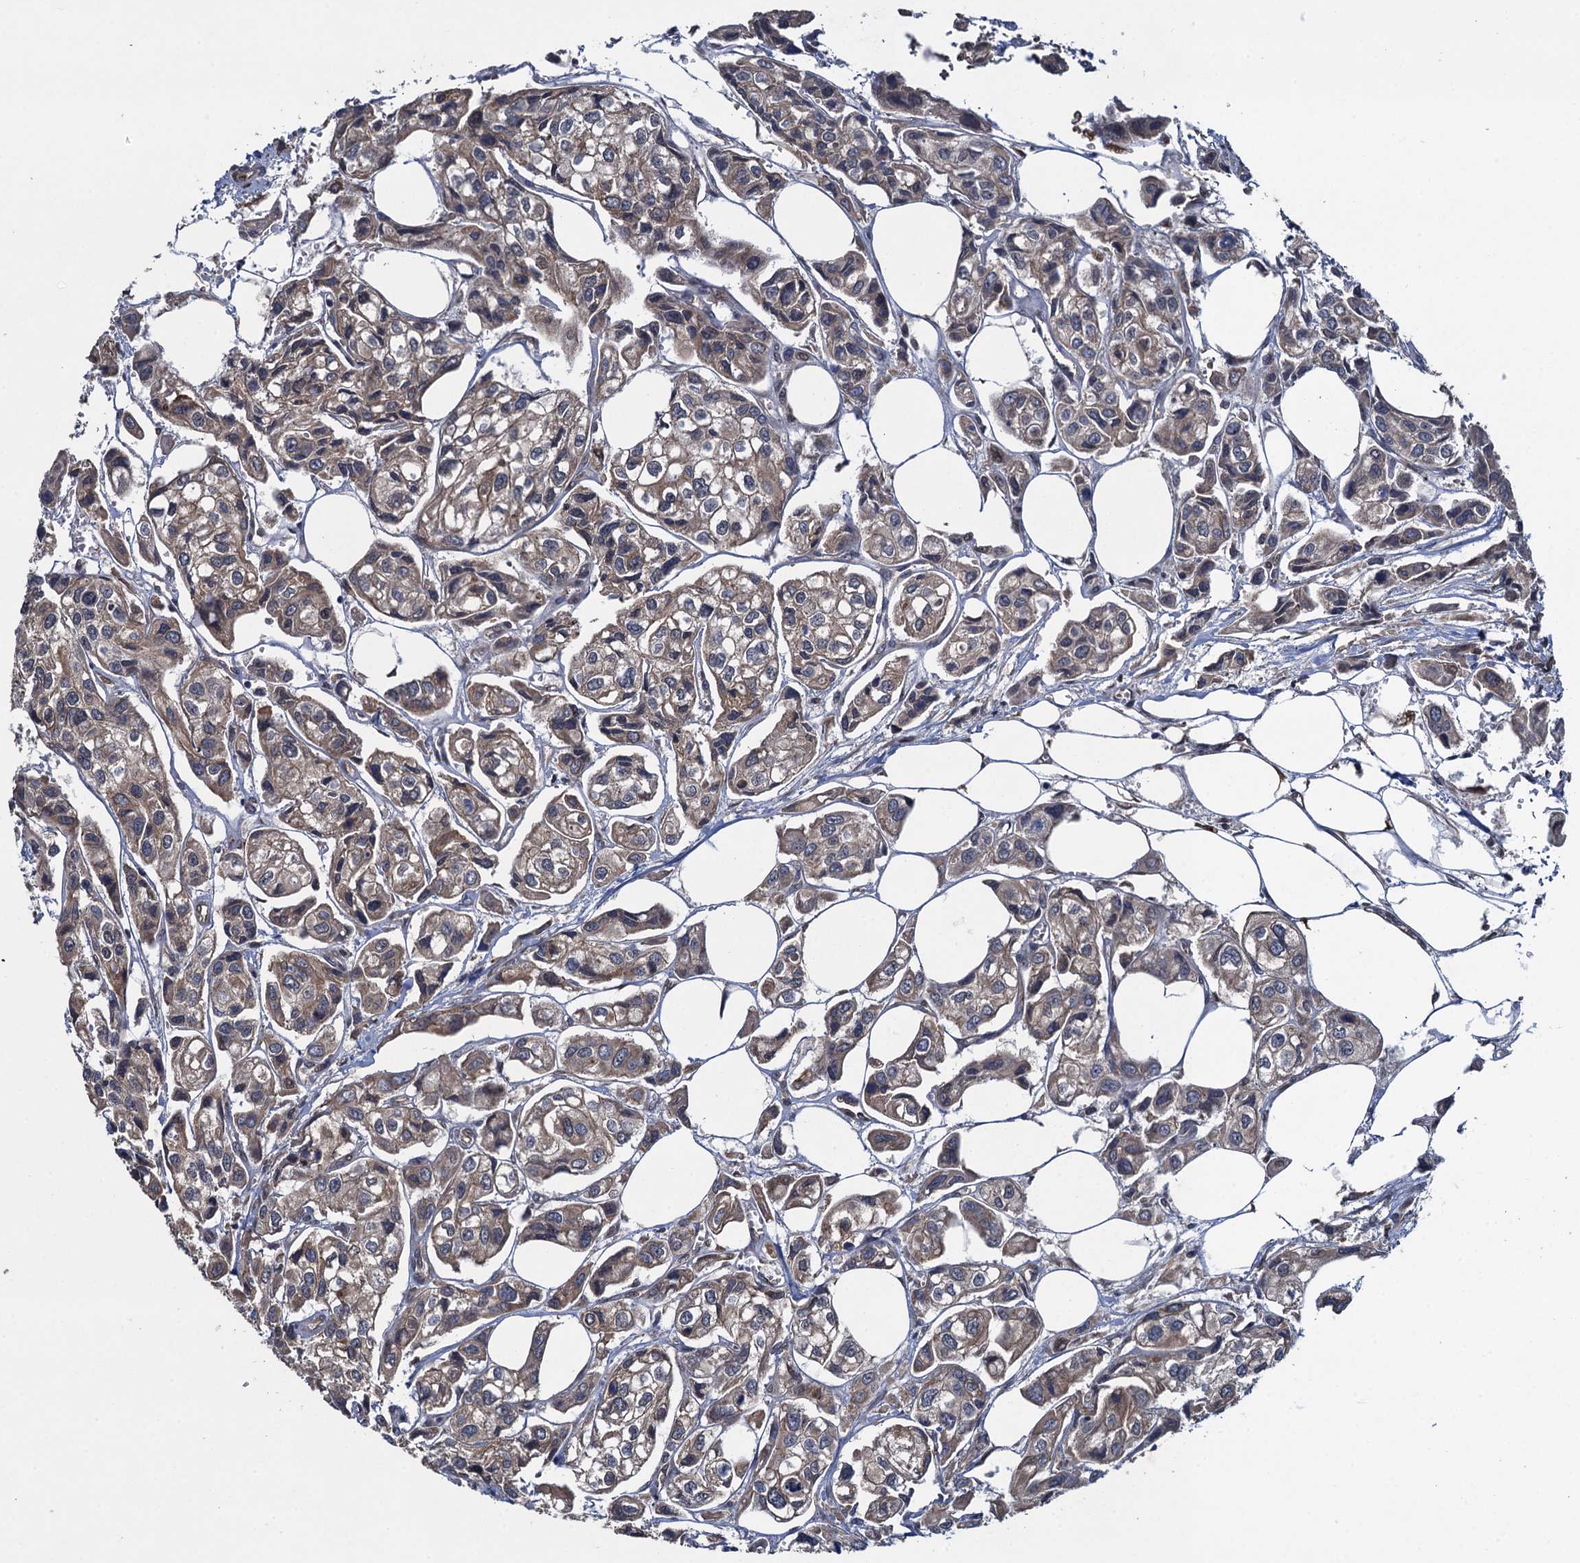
{"staining": {"intensity": "weak", "quantity": ">75%", "location": "cytoplasmic/membranous"}, "tissue": "urothelial cancer", "cell_type": "Tumor cells", "image_type": "cancer", "snomed": [{"axis": "morphology", "description": "Urothelial carcinoma, High grade"}, {"axis": "topography", "description": "Urinary bladder"}], "caption": "Urothelial cancer stained with a brown dye exhibits weak cytoplasmic/membranous positive staining in approximately >75% of tumor cells.", "gene": "EVX2", "patient": {"sex": "male", "age": 67}}